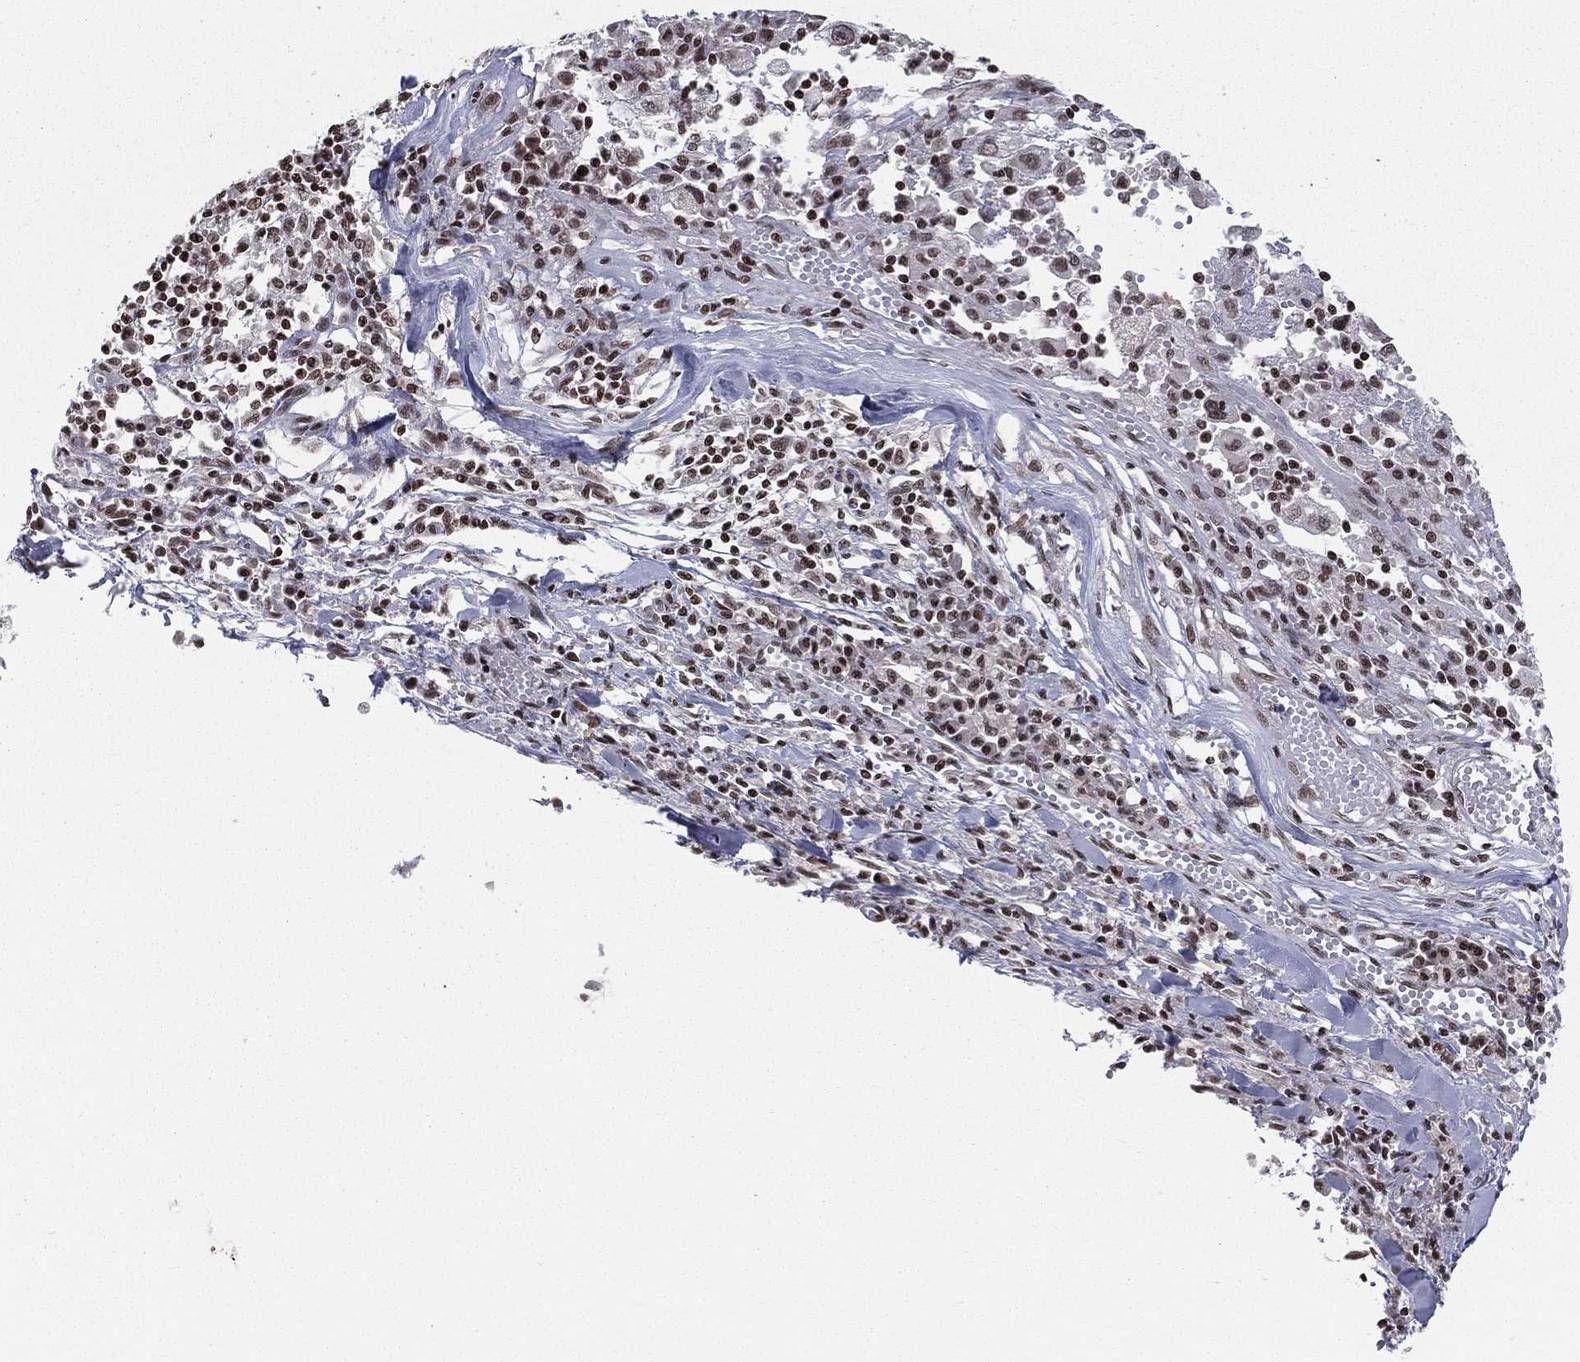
{"staining": {"intensity": "strong", "quantity": ">75%", "location": "nuclear"}, "tissue": "melanoma", "cell_type": "Tumor cells", "image_type": "cancer", "snomed": [{"axis": "morphology", "description": "Malignant melanoma, Metastatic site"}, {"axis": "topography", "description": "Lymph node"}], "caption": "About >75% of tumor cells in malignant melanoma (metastatic site) reveal strong nuclear protein positivity as visualized by brown immunohistochemical staining.", "gene": "RFX7", "patient": {"sex": "male", "age": 50}}